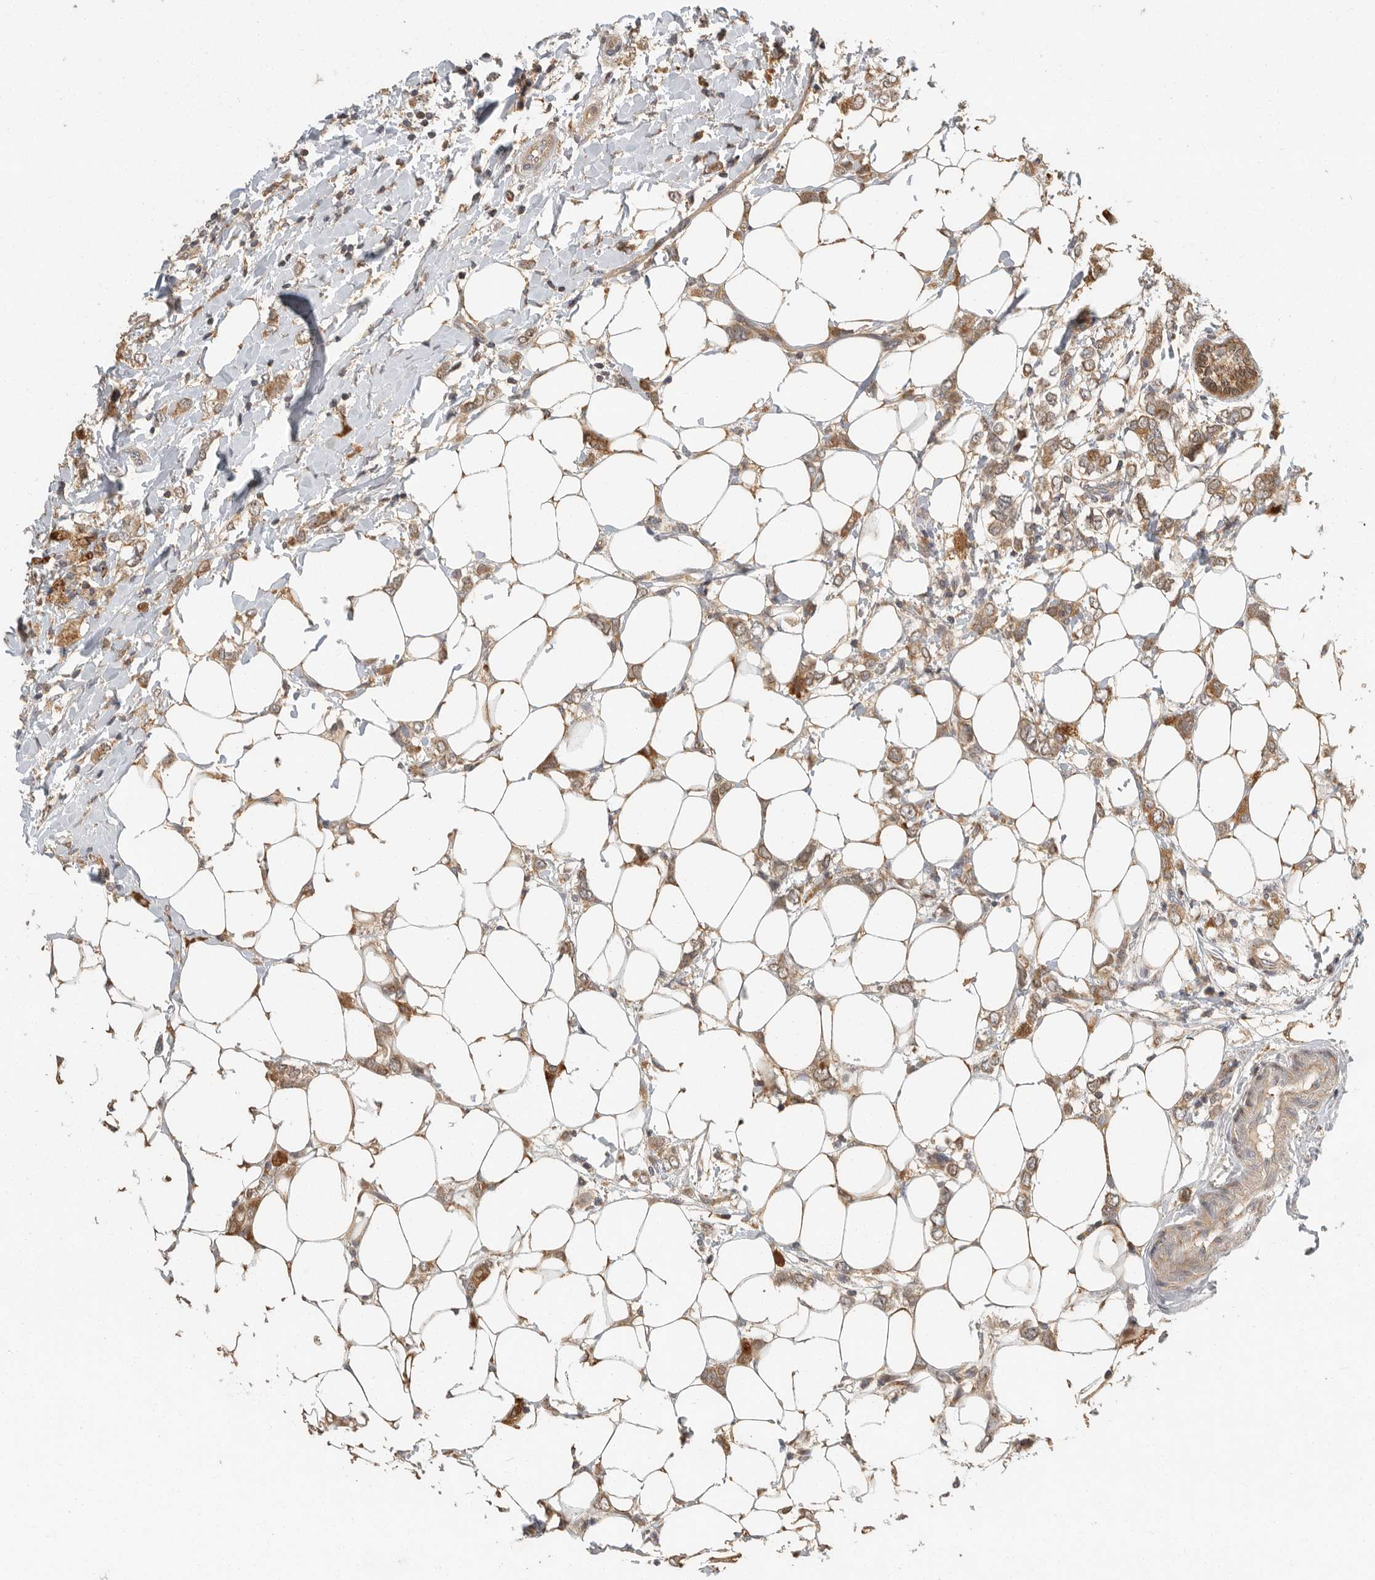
{"staining": {"intensity": "moderate", "quantity": ">75%", "location": "cytoplasmic/membranous"}, "tissue": "breast cancer", "cell_type": "Tumor cells", "image_type": "cancer", "snomed": [{"axis": "morphology", "description": "Normal tissue, NOS"}, {"axis": "morphology", "description": "Lobular carcinoma"}, {"axis": "topography", "description": "Breast"}], "caption": "Breast cancer stained for a protein demonstrates moderate cytoplasmic/membranous positivity in tumor cells. (DAB IHC, brown staining for protein, blue staining for nuclei).", "gene": "SWT1", "patient": {"sex": "female", "age": 47}}